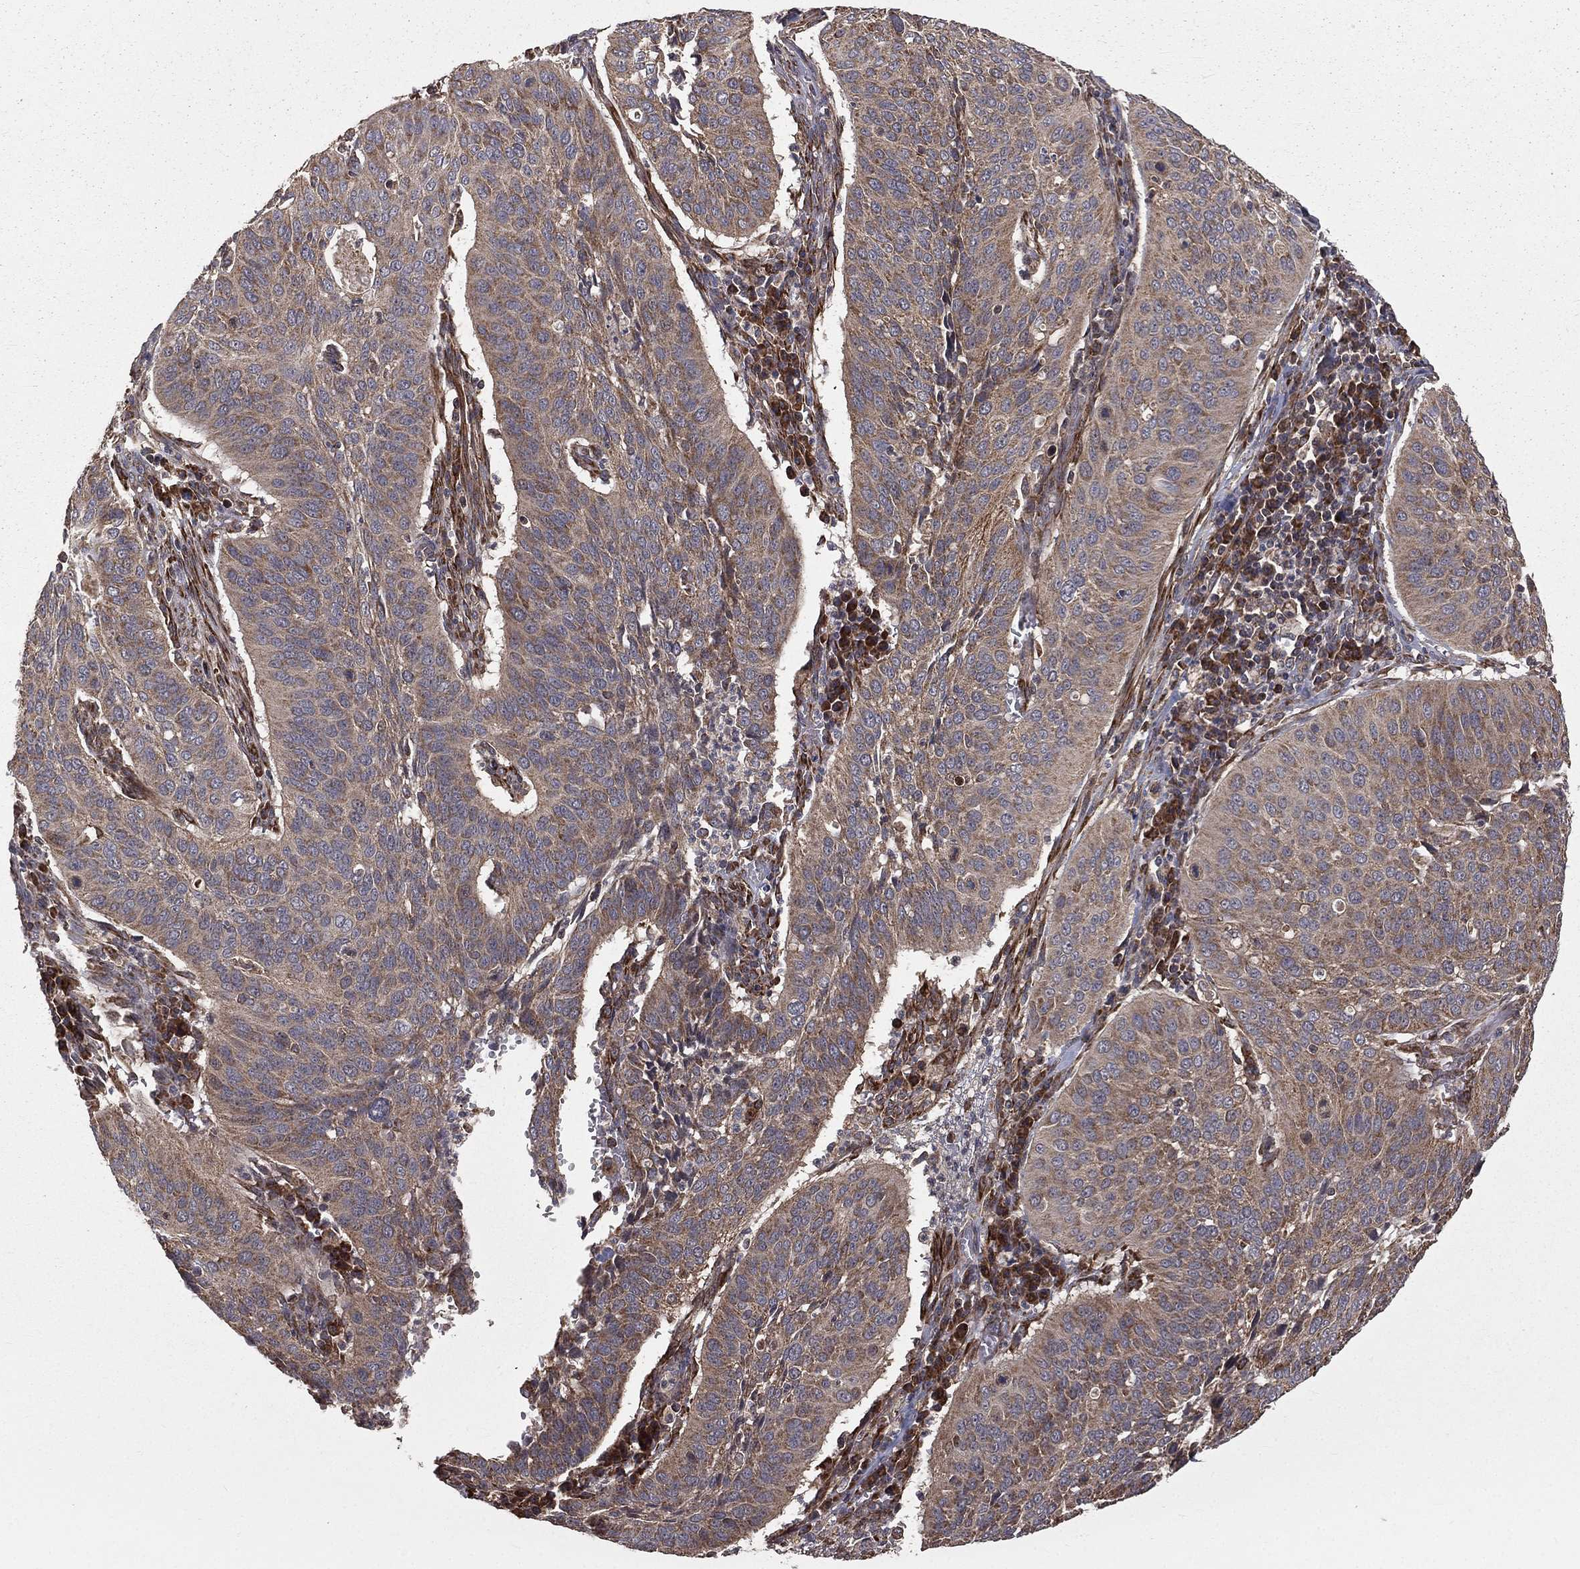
{"staining": {"intensity": "weak", "quantity": ">75%", "location": "cytoplasmic/membranous"}, "tissue": "cervical cancer", "cell_type": "Tumor cells", "image_type": "cancer", "snomed": [{"axis": "morphology", "description": "Normal tissue, NOS"}, {"axis": "morphology", "description": "Squamous cell carcinoma, NOS"}, {"axis": "topography", "description": "Cervix"}], "caption": "Immunohistochemical staining of human cervical squamous cell carcinoma demonstrates low levels of weak cytoplasmic/membranous staining in approximately >75% of tumor cells.", "gene": "OLFML1", "patient": {"sex": "female", "age": 39}}